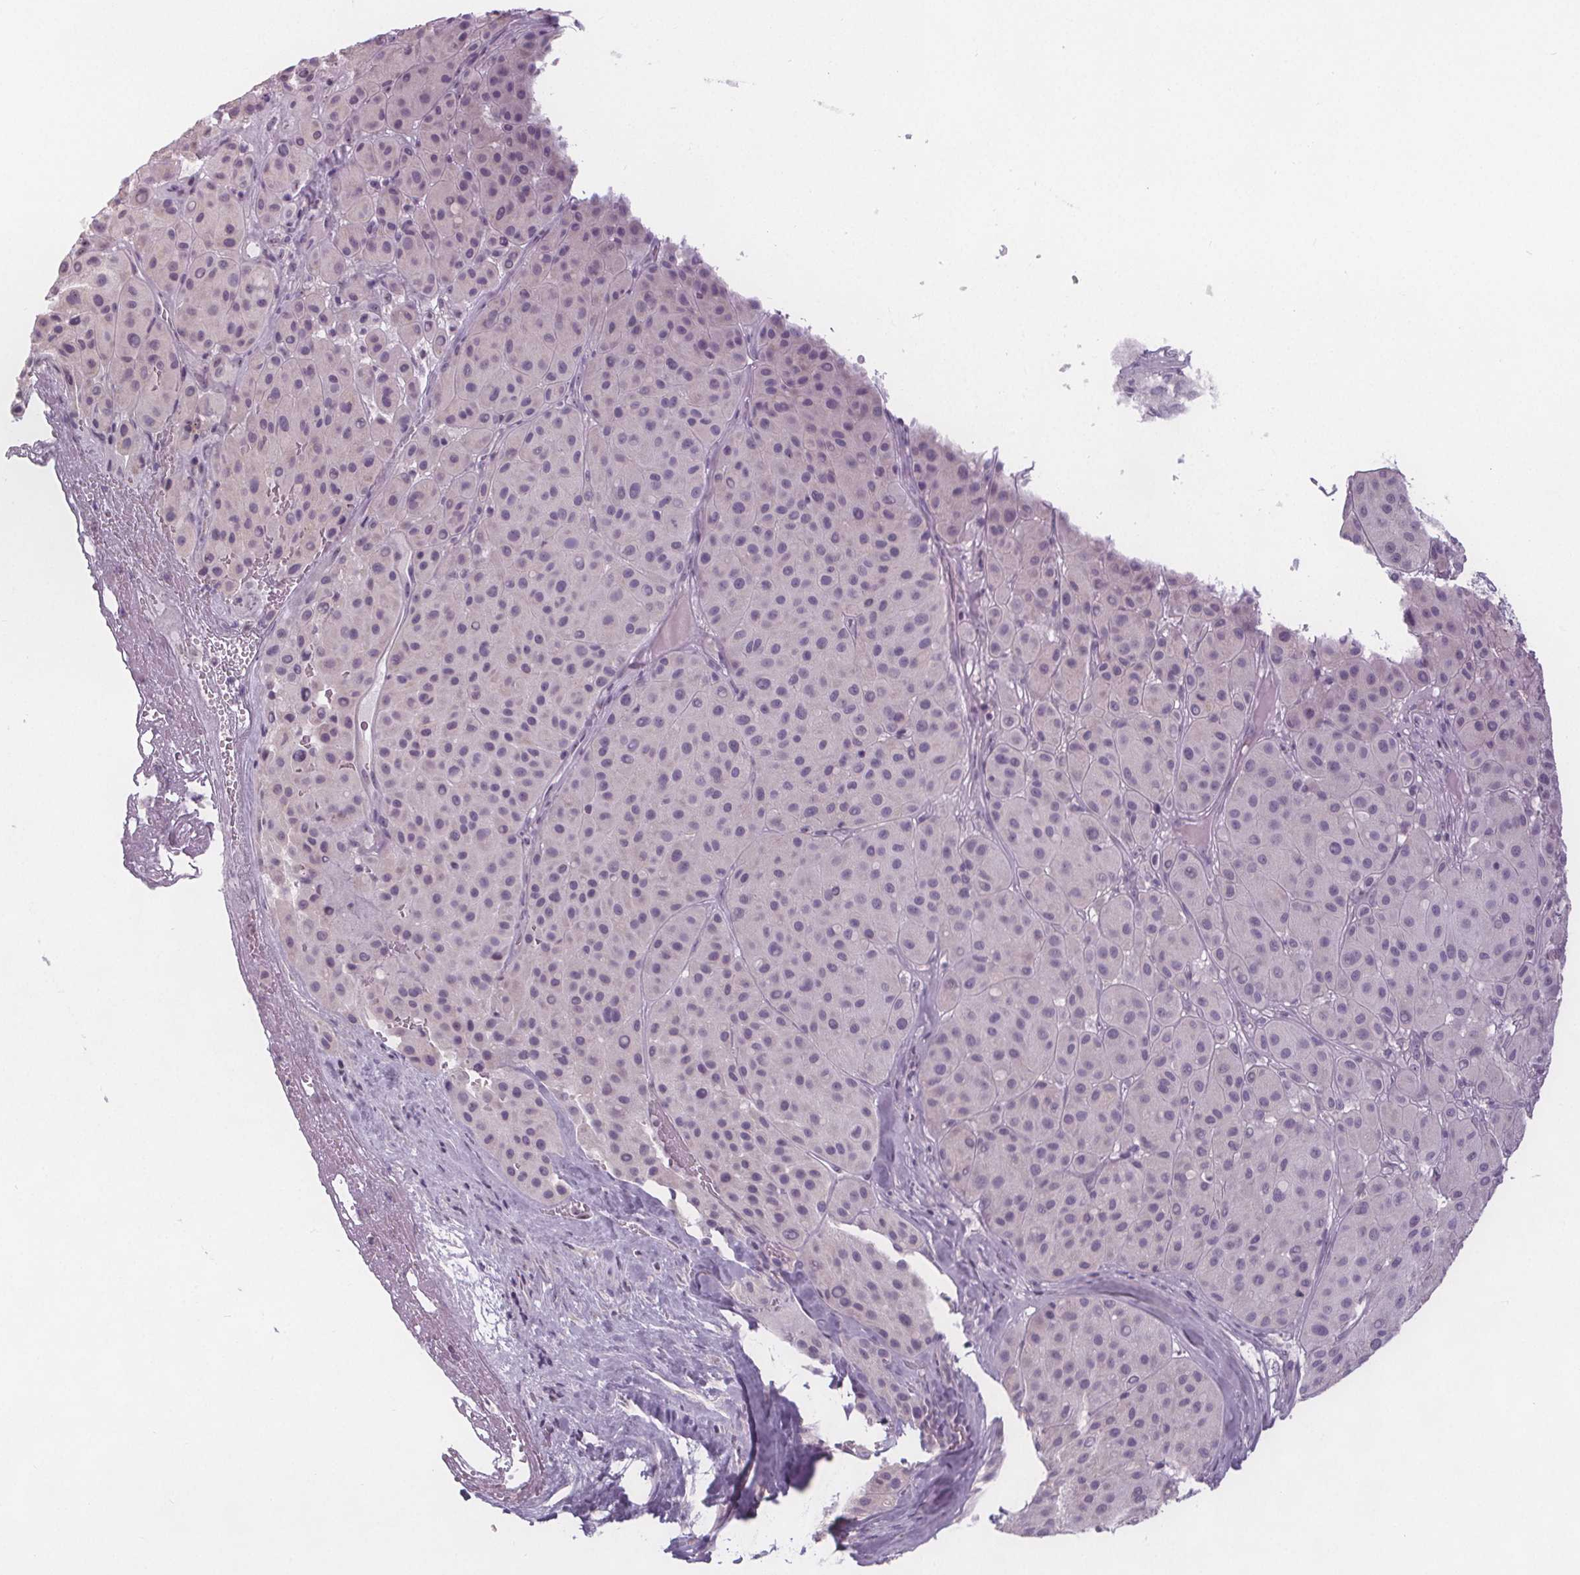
{"staining": {"intensity": "negative", "quantity": "none", "location": "none"}, "tissue": "melanoma", "cell_type": "Tumor cells", "image_type": "cancer", "snomed": [{"axis": "morphology", "description": "Malignant melanoma, Metastatic site"}, {"axis": "topography", "description": "Smooth muscle"}], "caption": "This is an immunohistochemistry (IHC) histopathology image of melanoma. There is no expression in tumor cells.", "gene": "NOLC1", "patient": {"sex": "male", "age": 41}}